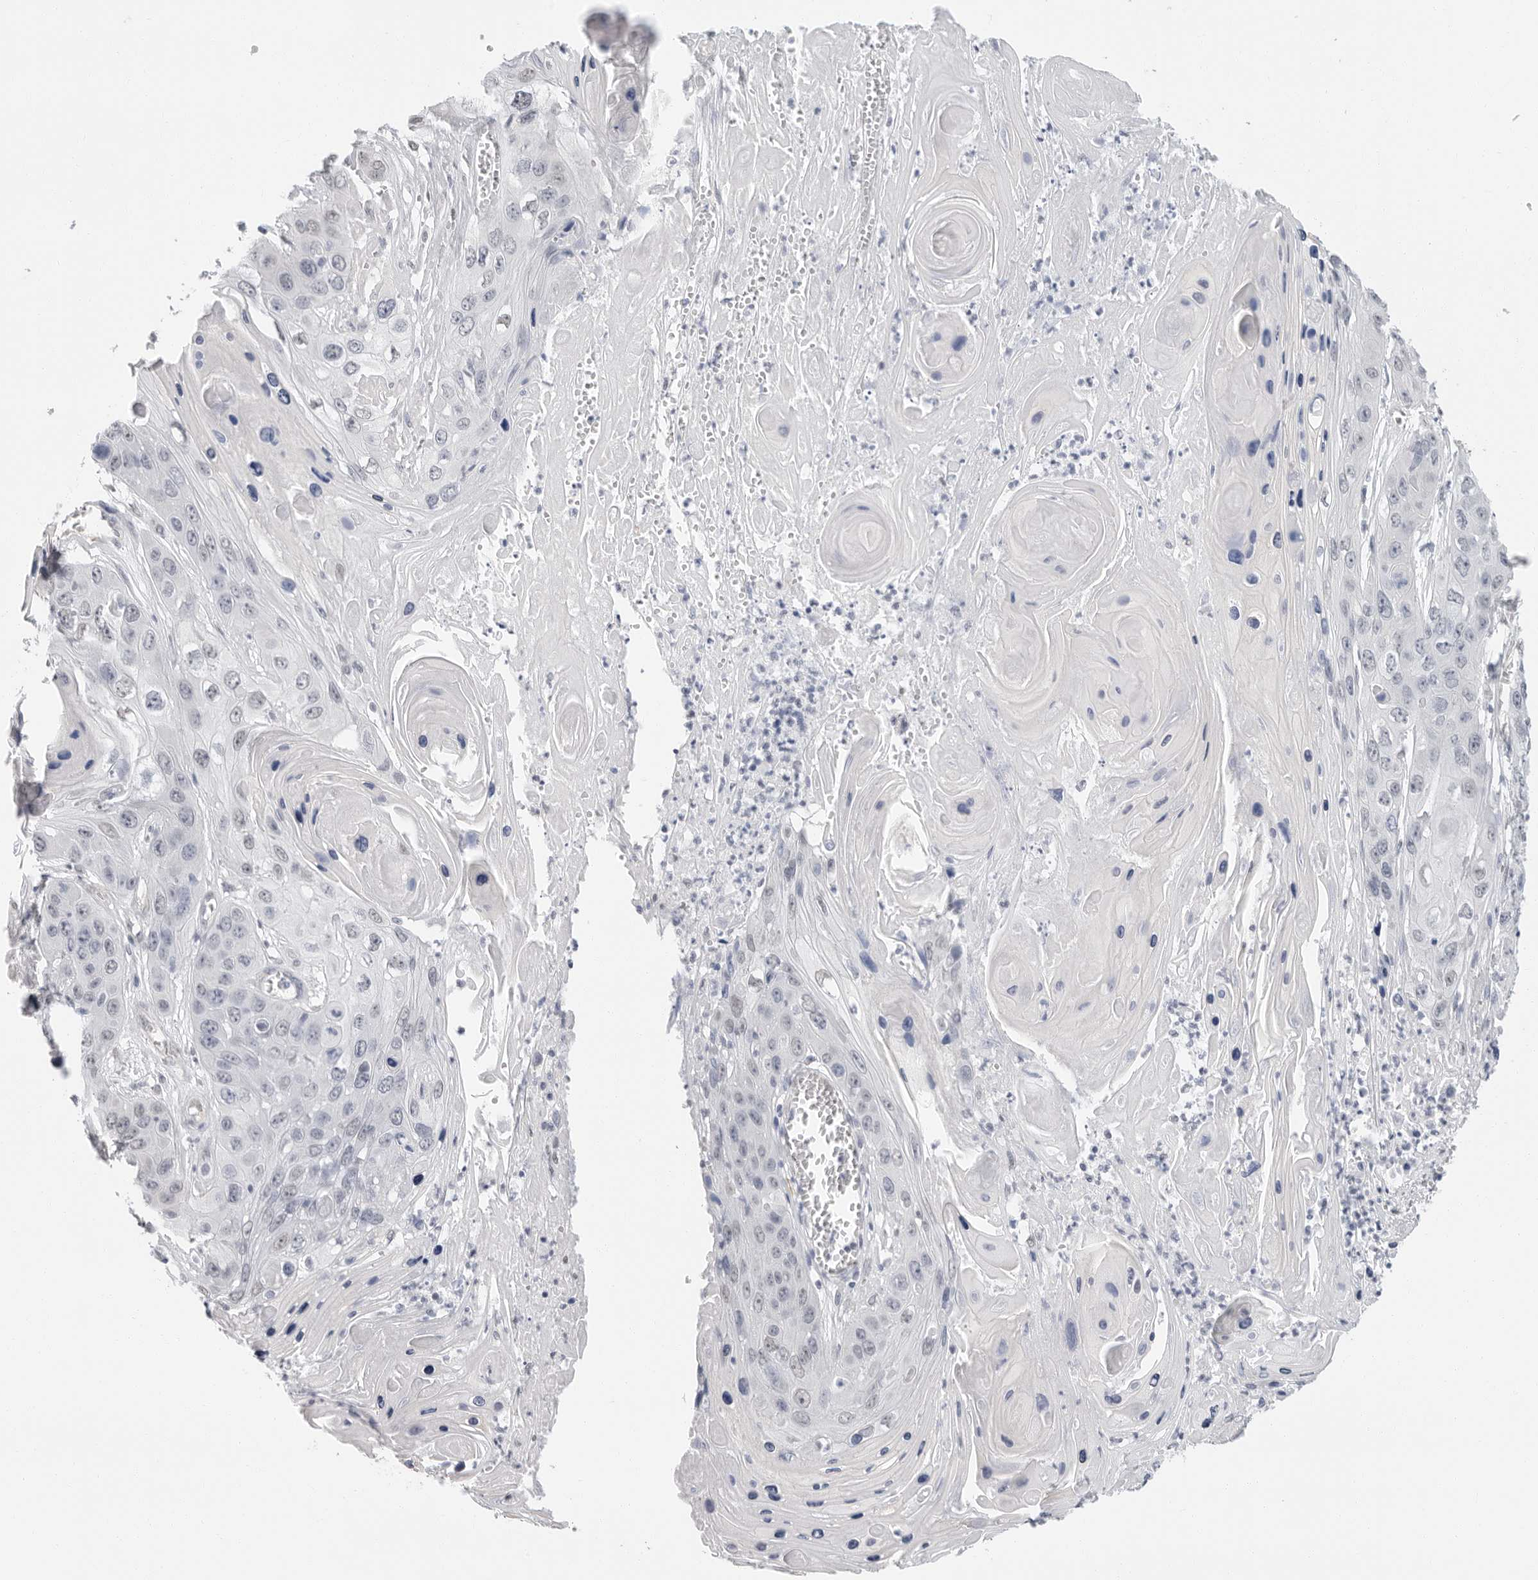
{"staining": {"intensity": "weak", "quantity": "<25%", "location": "nuclear"}, "tissue": "skin cancer", "cell_type": "Tumor cells", "image_type": "cancer", "snomed": [{"axis": "morphology", "description": "Squamous cell carcinoma, NOS"}, {"axis": "topography", "description": "Skin"}], "caption": "This is an immunohistochemistry (IHC) image of human skin cancer. There is no staining in tumor cells.", "gene": "ARHGEF10", "patient": {"sex": "male", "age": 55}}